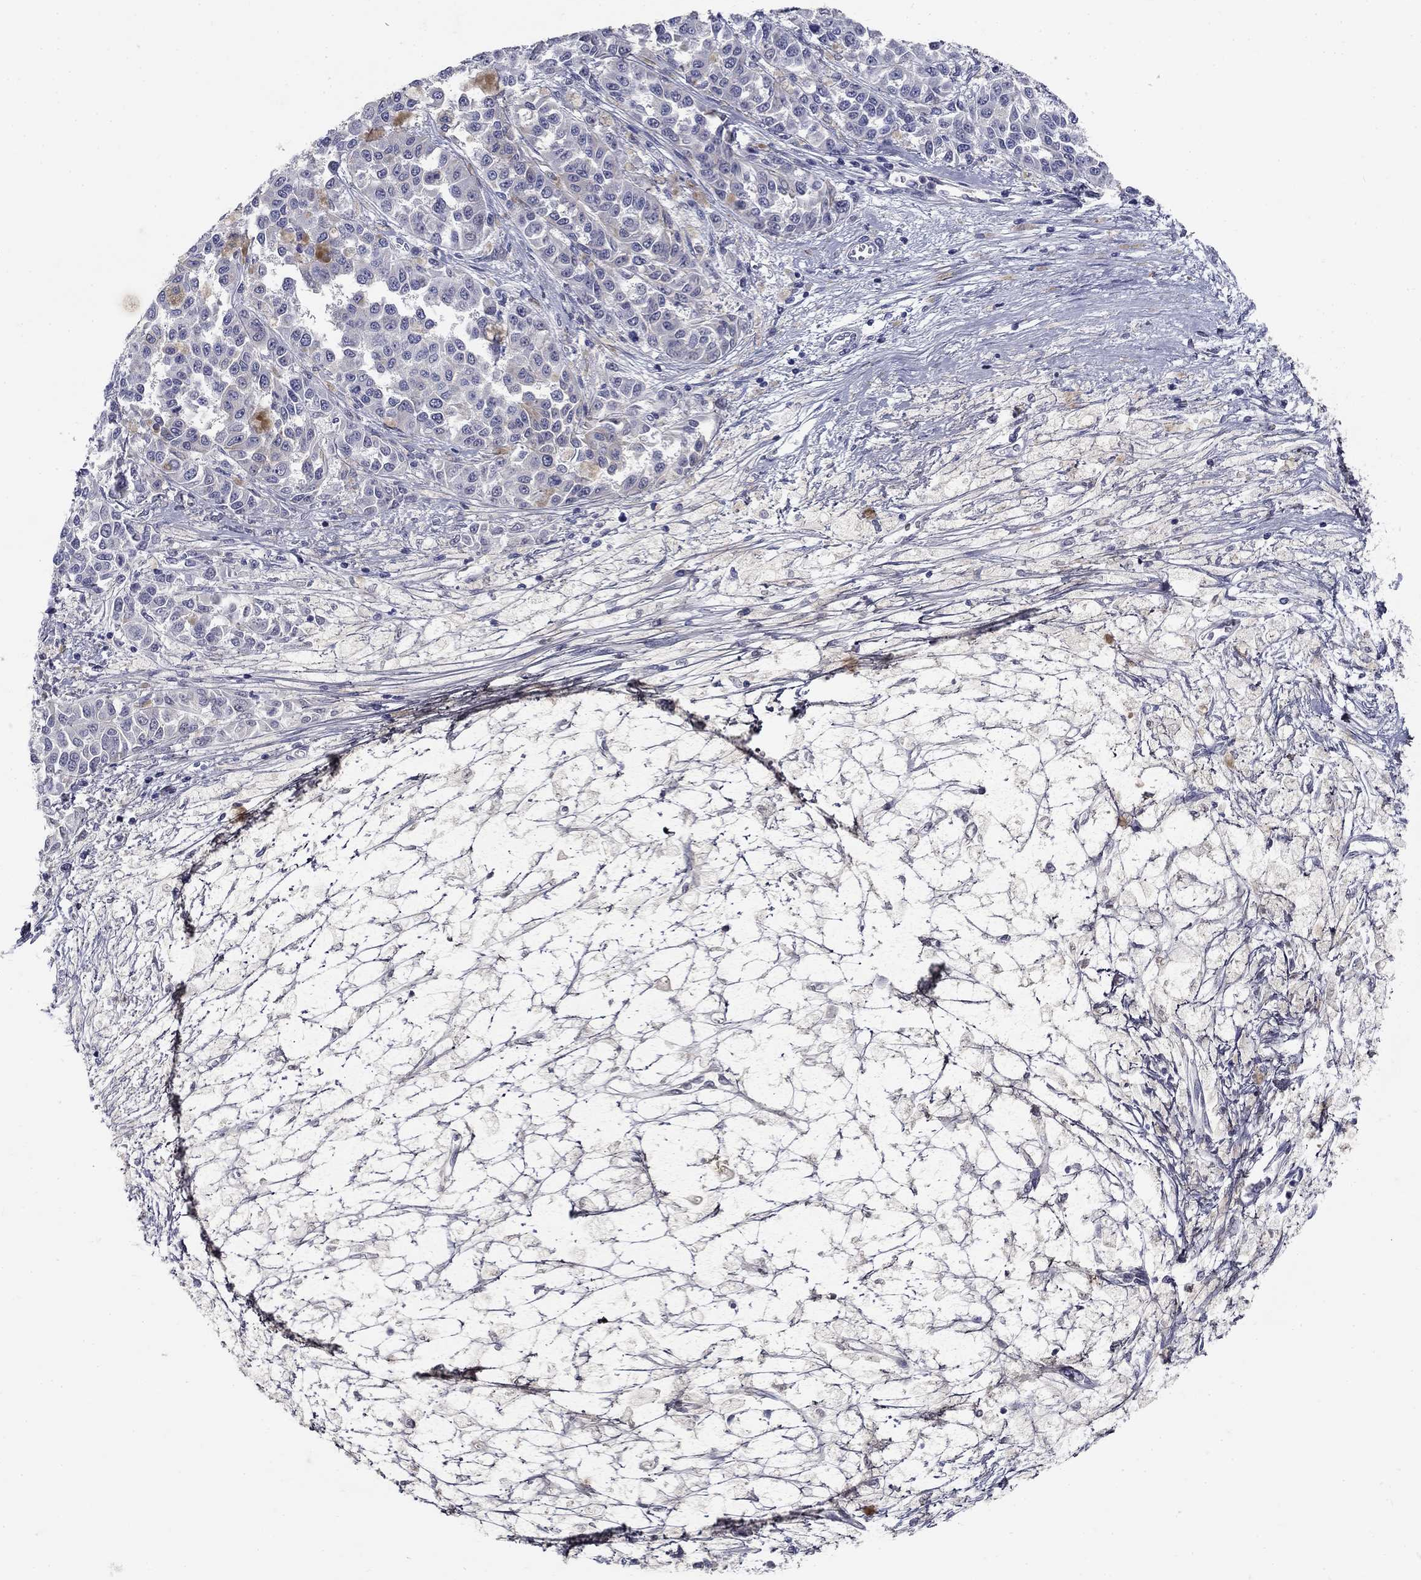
{"staining": {"intensity": "negative", "quantity": "none", "location": "none"}, "tissue": "melanoma", "cell_type": "Tumor cells", "image_type": "cancer", "snomed": [{"axis": "morphology", "description": "Malignant melanoma, NOS"}, {"axis": "topography", "description": "Skin"}], "caption": "Tumor cells show no significant protein positivity in malignant melanoma. Nuclei are stained in blue.", "gene": "POMC", "patient": {"sex": "female", "age": 58}}